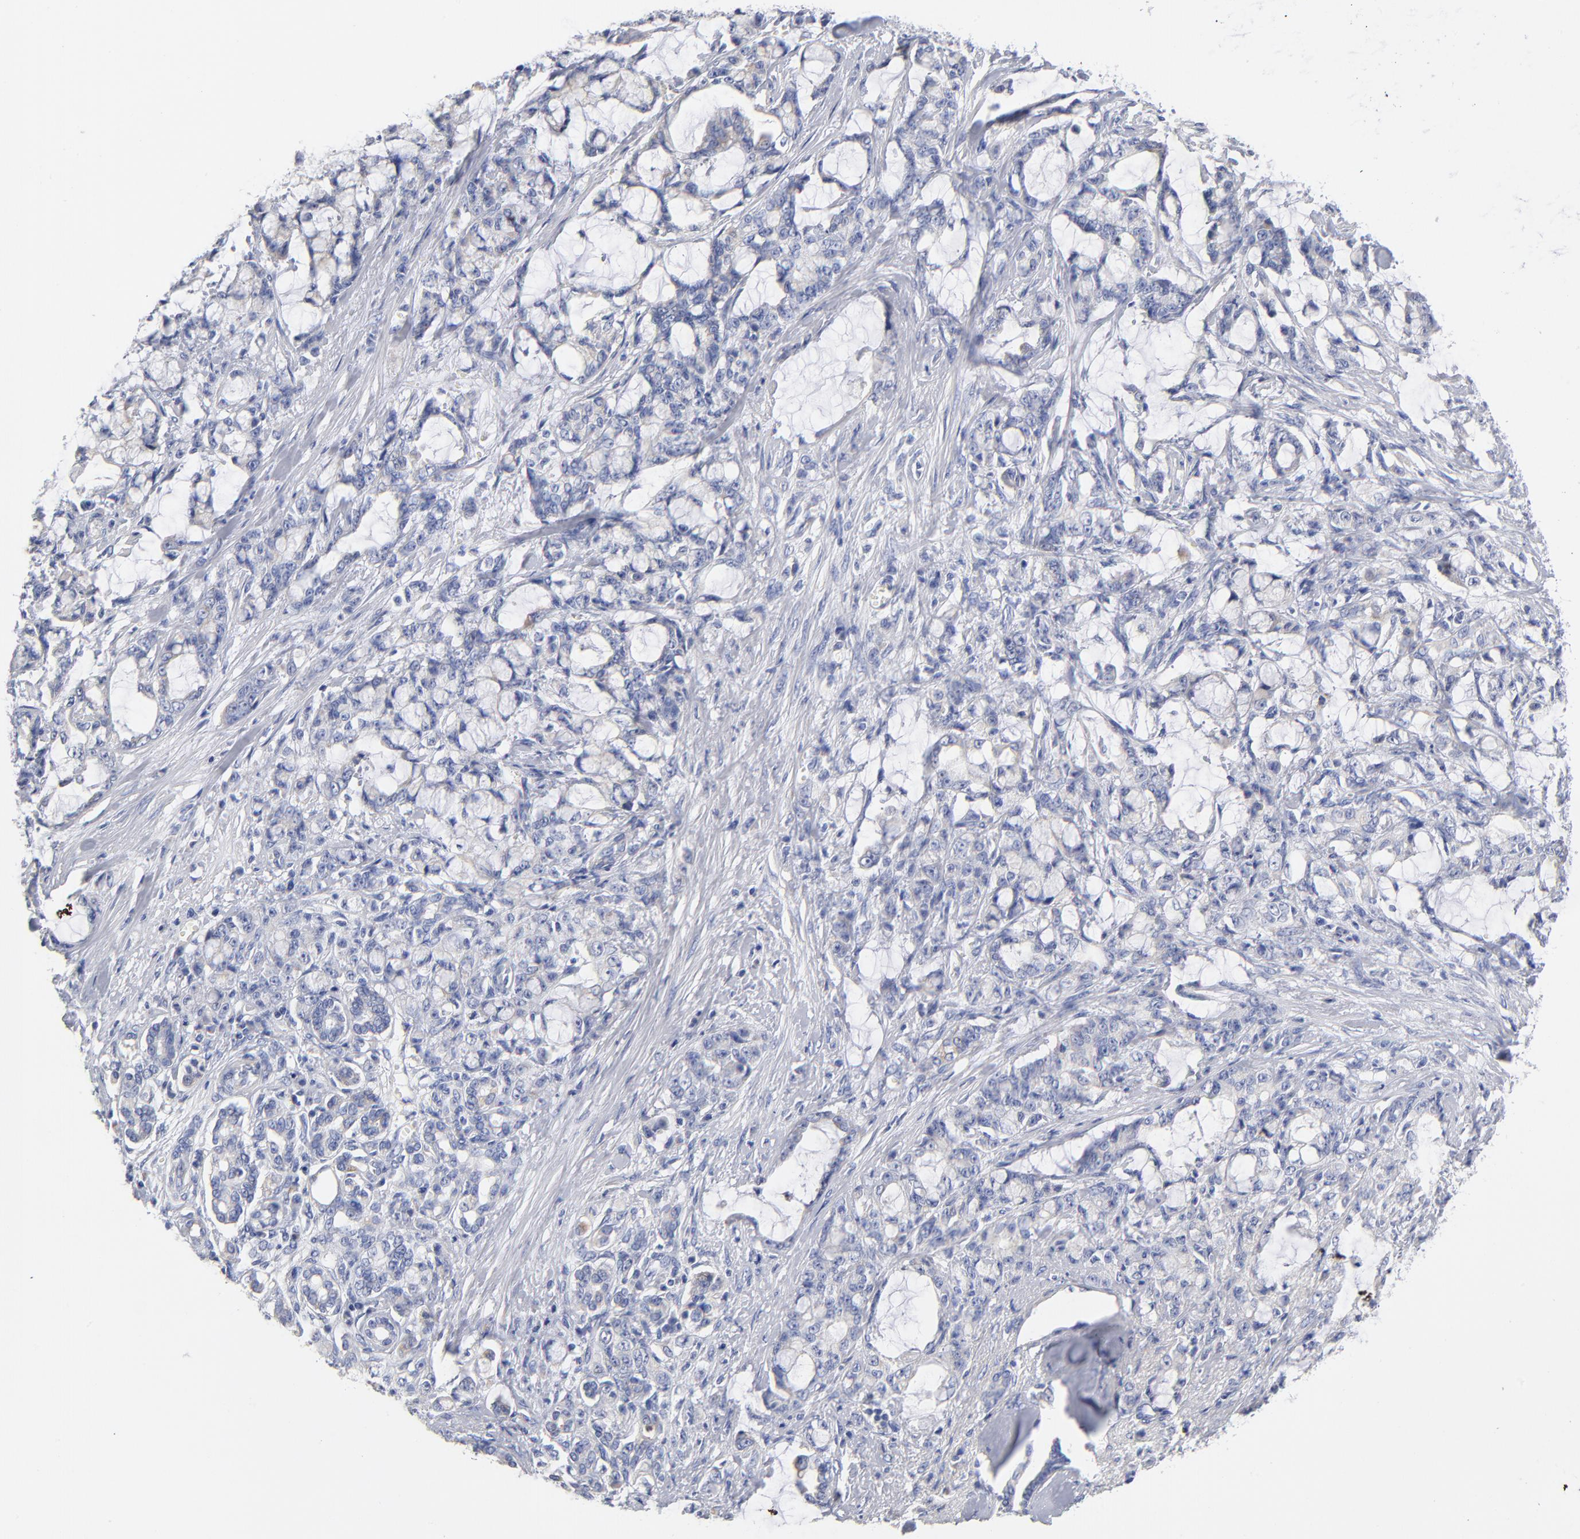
{"staining": {"intensity": "negative", "quantity": "none", "location": "none"}, "tissue": "pancreatic cancer", "cell_type": "Tumor cells", "image_type": "cancer", "snomed": [{"axis": "morphology", "description": "Adenocarcinoma, NOS"}, {"axis": "topography", "description": "Pancreas"}], "caption": "Human adenocarcinoma (pancreatic) stained for a protein using immunohistochemistry (IHC) exhibits no positivity in tumor cells.", "gene": "PTP4A1", "patient": {"sex": "female", "age": 73}}